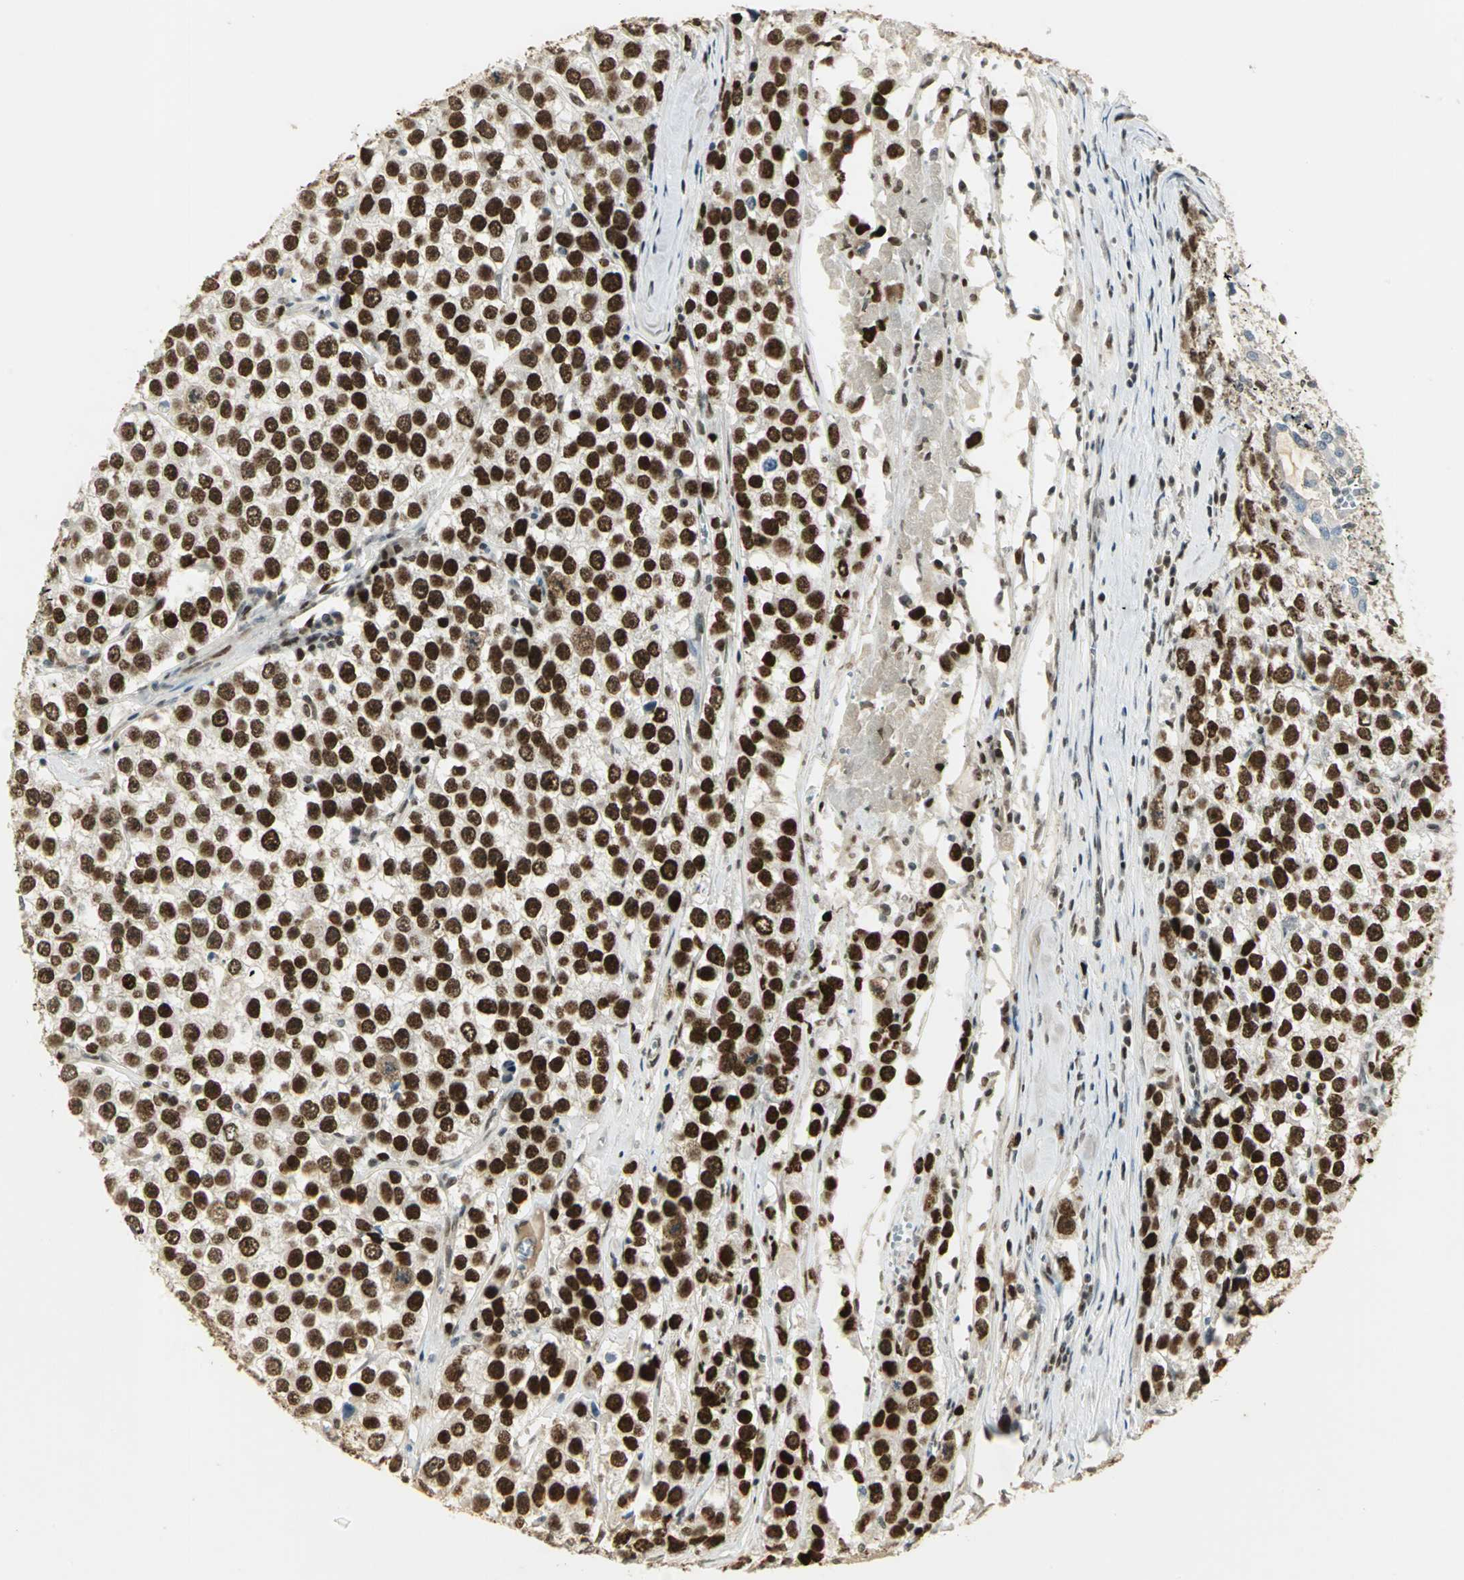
{"staining": {"intensity": "strong", "quantity": ">75%", "location": "nuclear"}, "tissue": "testis cancer", "cell_type": "Tumor cells", "image_type": "cancer", "snomed": [{"axis": "morphology", "description": "Seminoma, NOS"}, {"axis": "morphology", "description": "Carcinoma, Embryonal, NOS"}, {"axis": "topography", "description": "Testis"}], "caption": "Immunohistochemistry histopathology image of neoplastic tissue: testis cancer stained using immunohistochemistry displays high levels of strong protein expression localized specifically in the nuclear of tumor cells, appearing as a nuclear brown color.", "gene": "AK6", "patient": {"sex": "male", "age": 52}}